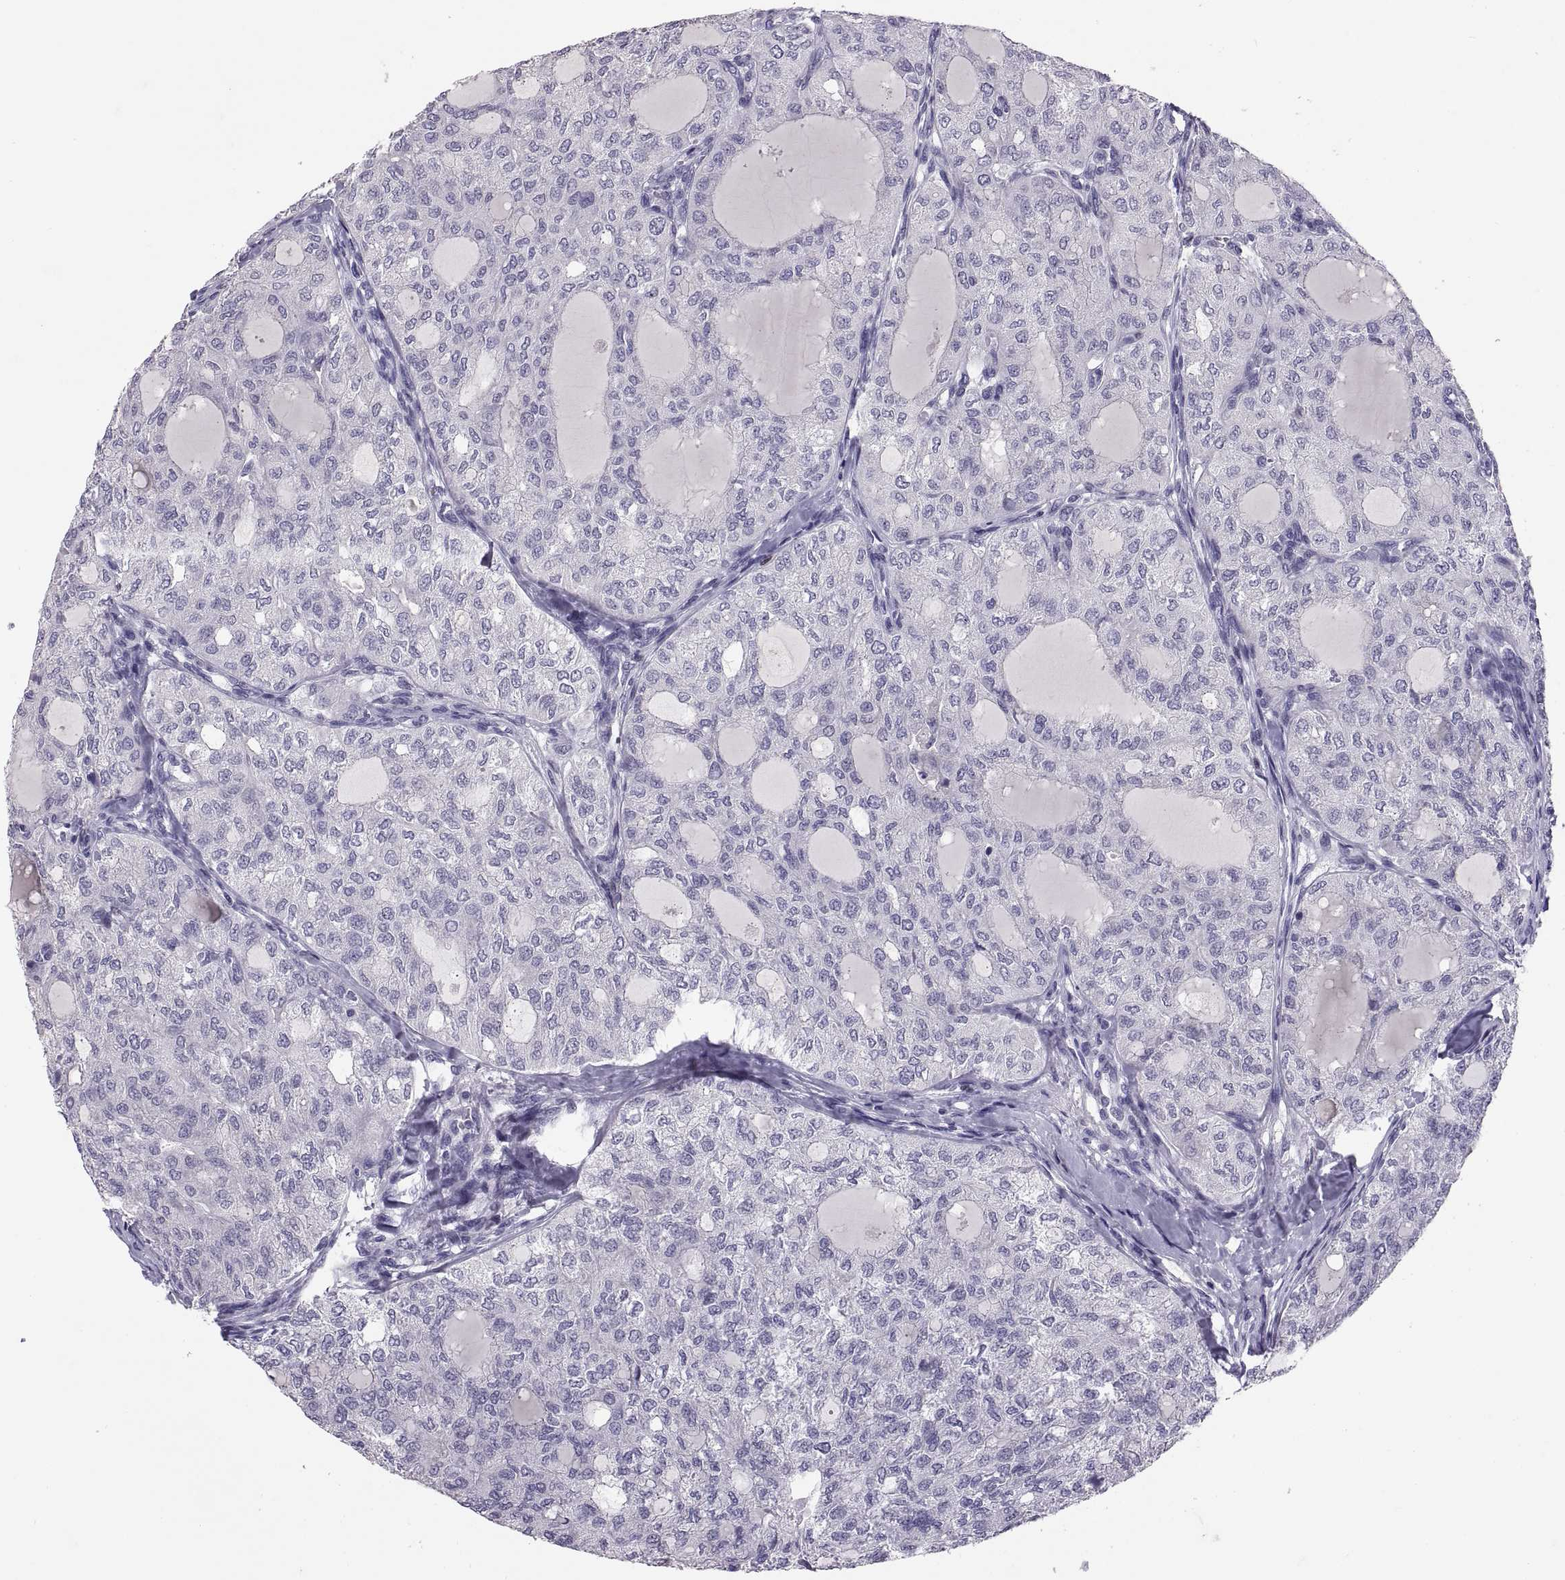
{"staining": {"intensity": "negative", "quantity": "none", "location": "none"}, "tissue": "thyroid cancer", "cell_type": "Tumor cells", "image_type": "cancer", "snomed": [{"axis": "morphology", "description": "Follicular adenoma carcinoma, NOS"}, {"axis": "topography", "description": "Thyroid gland"}], "caption": "Immunohistochemistry of human follicular adenoma carcinoma (thyroid) demonstrates no positivity in tumor cells.", "gene": "PTN", "patient": {"sex": "male", "age": 75}}